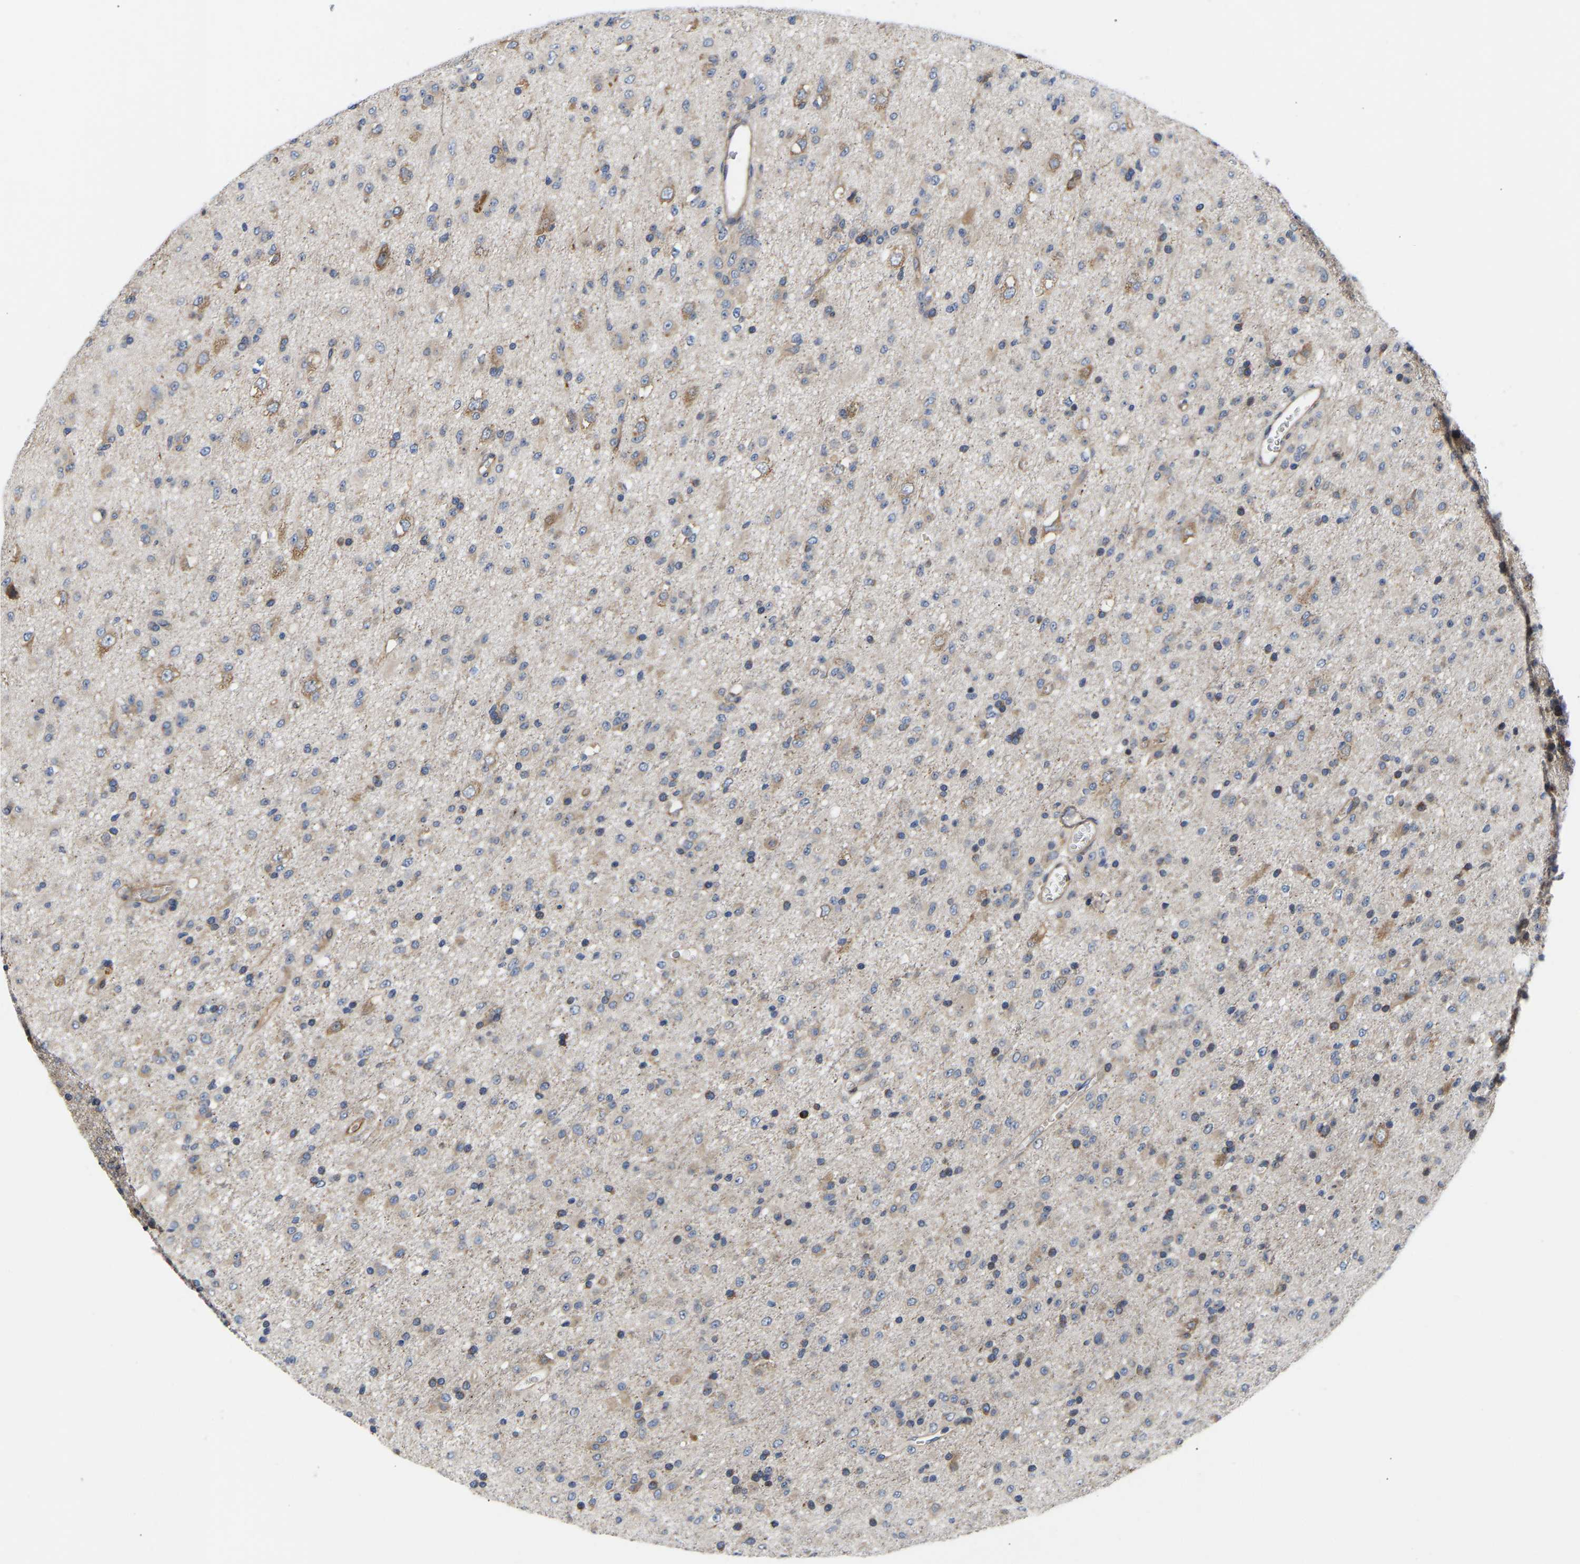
{"staining": {"intensity": "weak", "quantity": "<25%", "location": "cytoplasmic/membranous"}, "tissue": "glioma", "cell_type": "Tumor cells", "image_type": "cancer", "snomed": [{"axis": "morphology", "description": "Glioma, malignant, Low grade"}, {"axis": "topography", "description": "Brain"}], "caption": "A histopathology image of human glioma is negative for staining in tumor cells.", "gene": "AIMP2", "patient": {"sex": "male", "age": 65}}